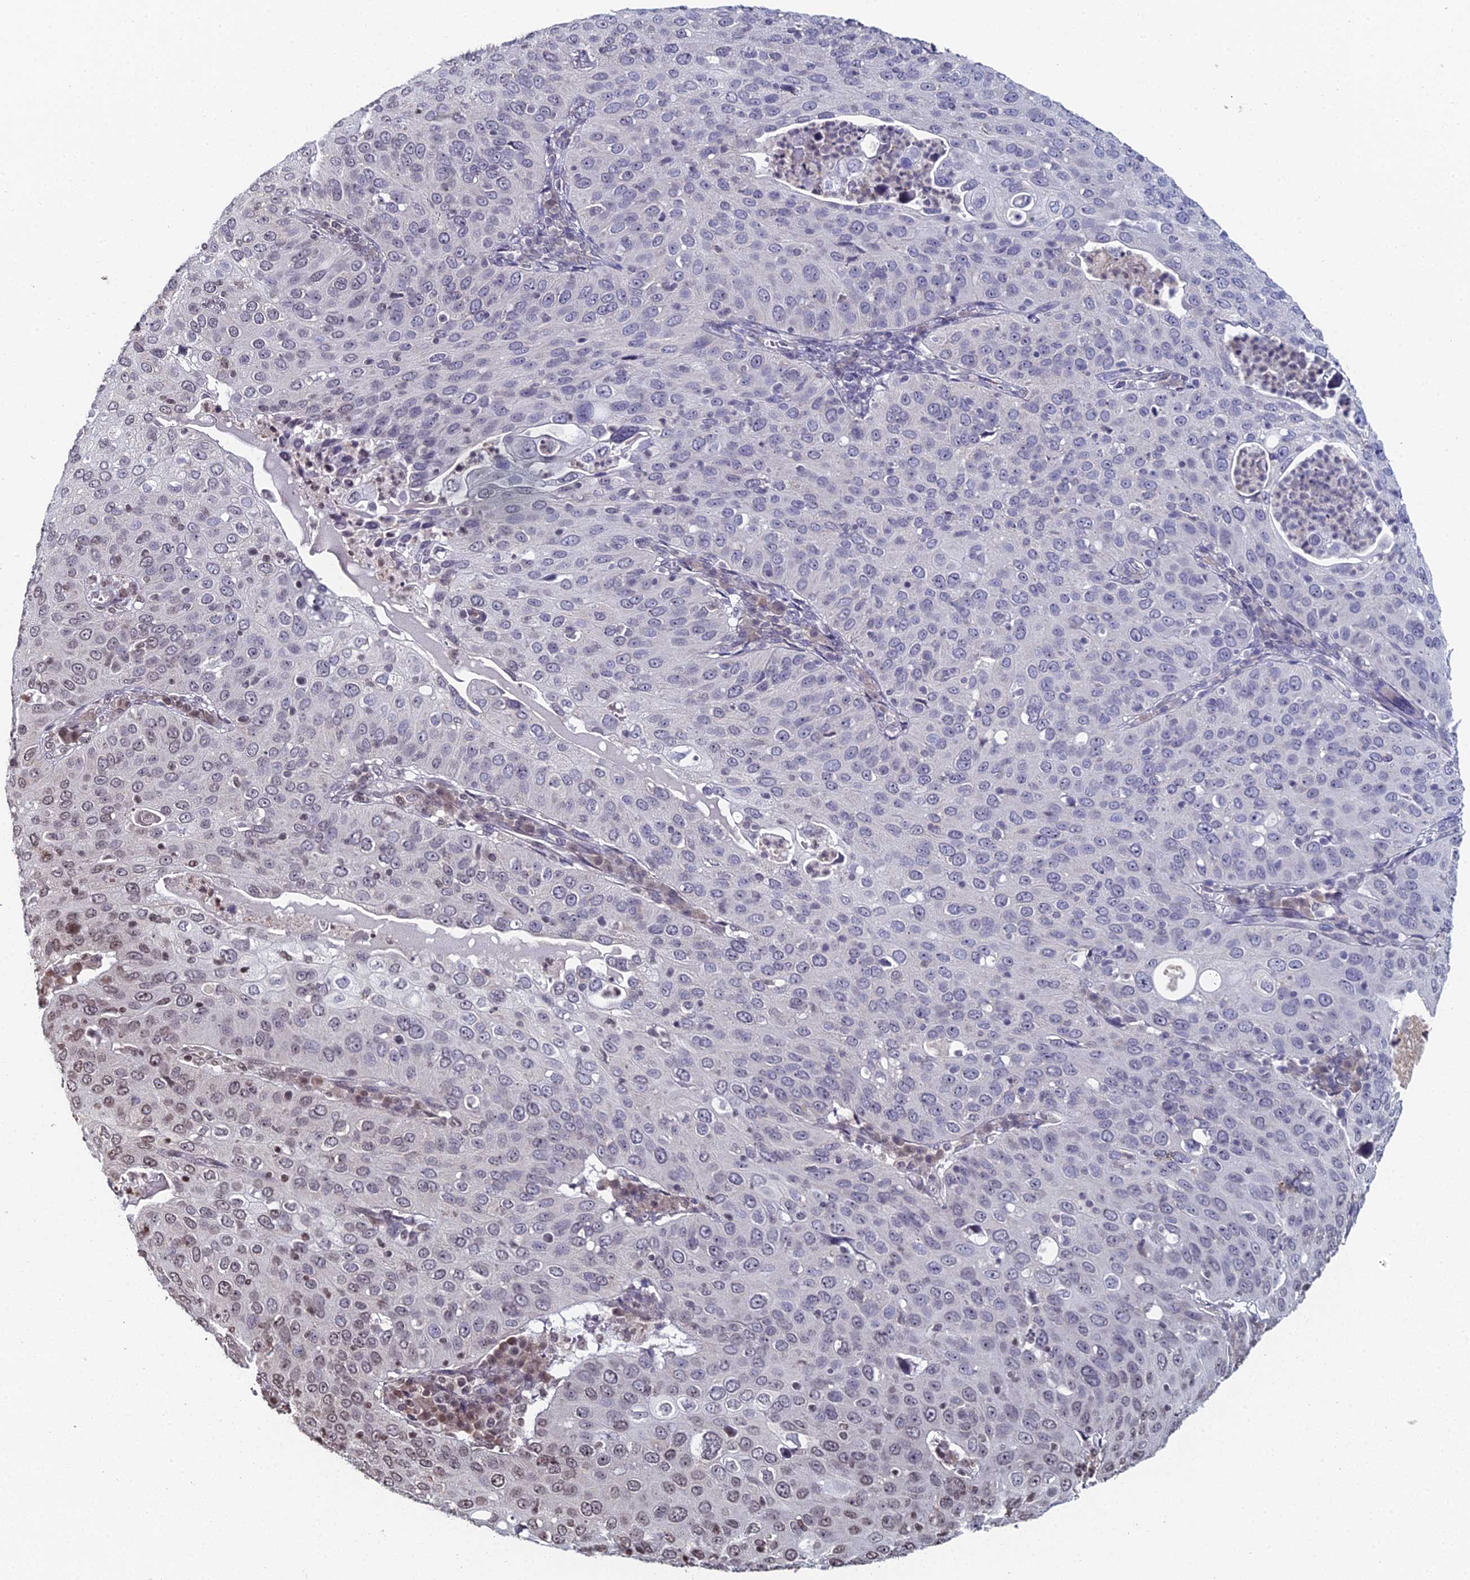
{"staining": {"intensity": "weak", "quantity": "<25%", "location": "nuclear"}, "tissue": "cervical cancer", "cell_type": "Tumor cells", "image_type": "cancer", "snomed": [{"axis": "morphology", "description": "Squamous cell carcinoma, NOS"}, {"axis": "topography", "description": "Cervix"}], "caption": "Immunohistochemical staining of cervical squamous cell carcinoma demonstrates no significant staining in tumor cells.", "gene": "PRR22", "patient": {"sex": "female", "age": 36}}